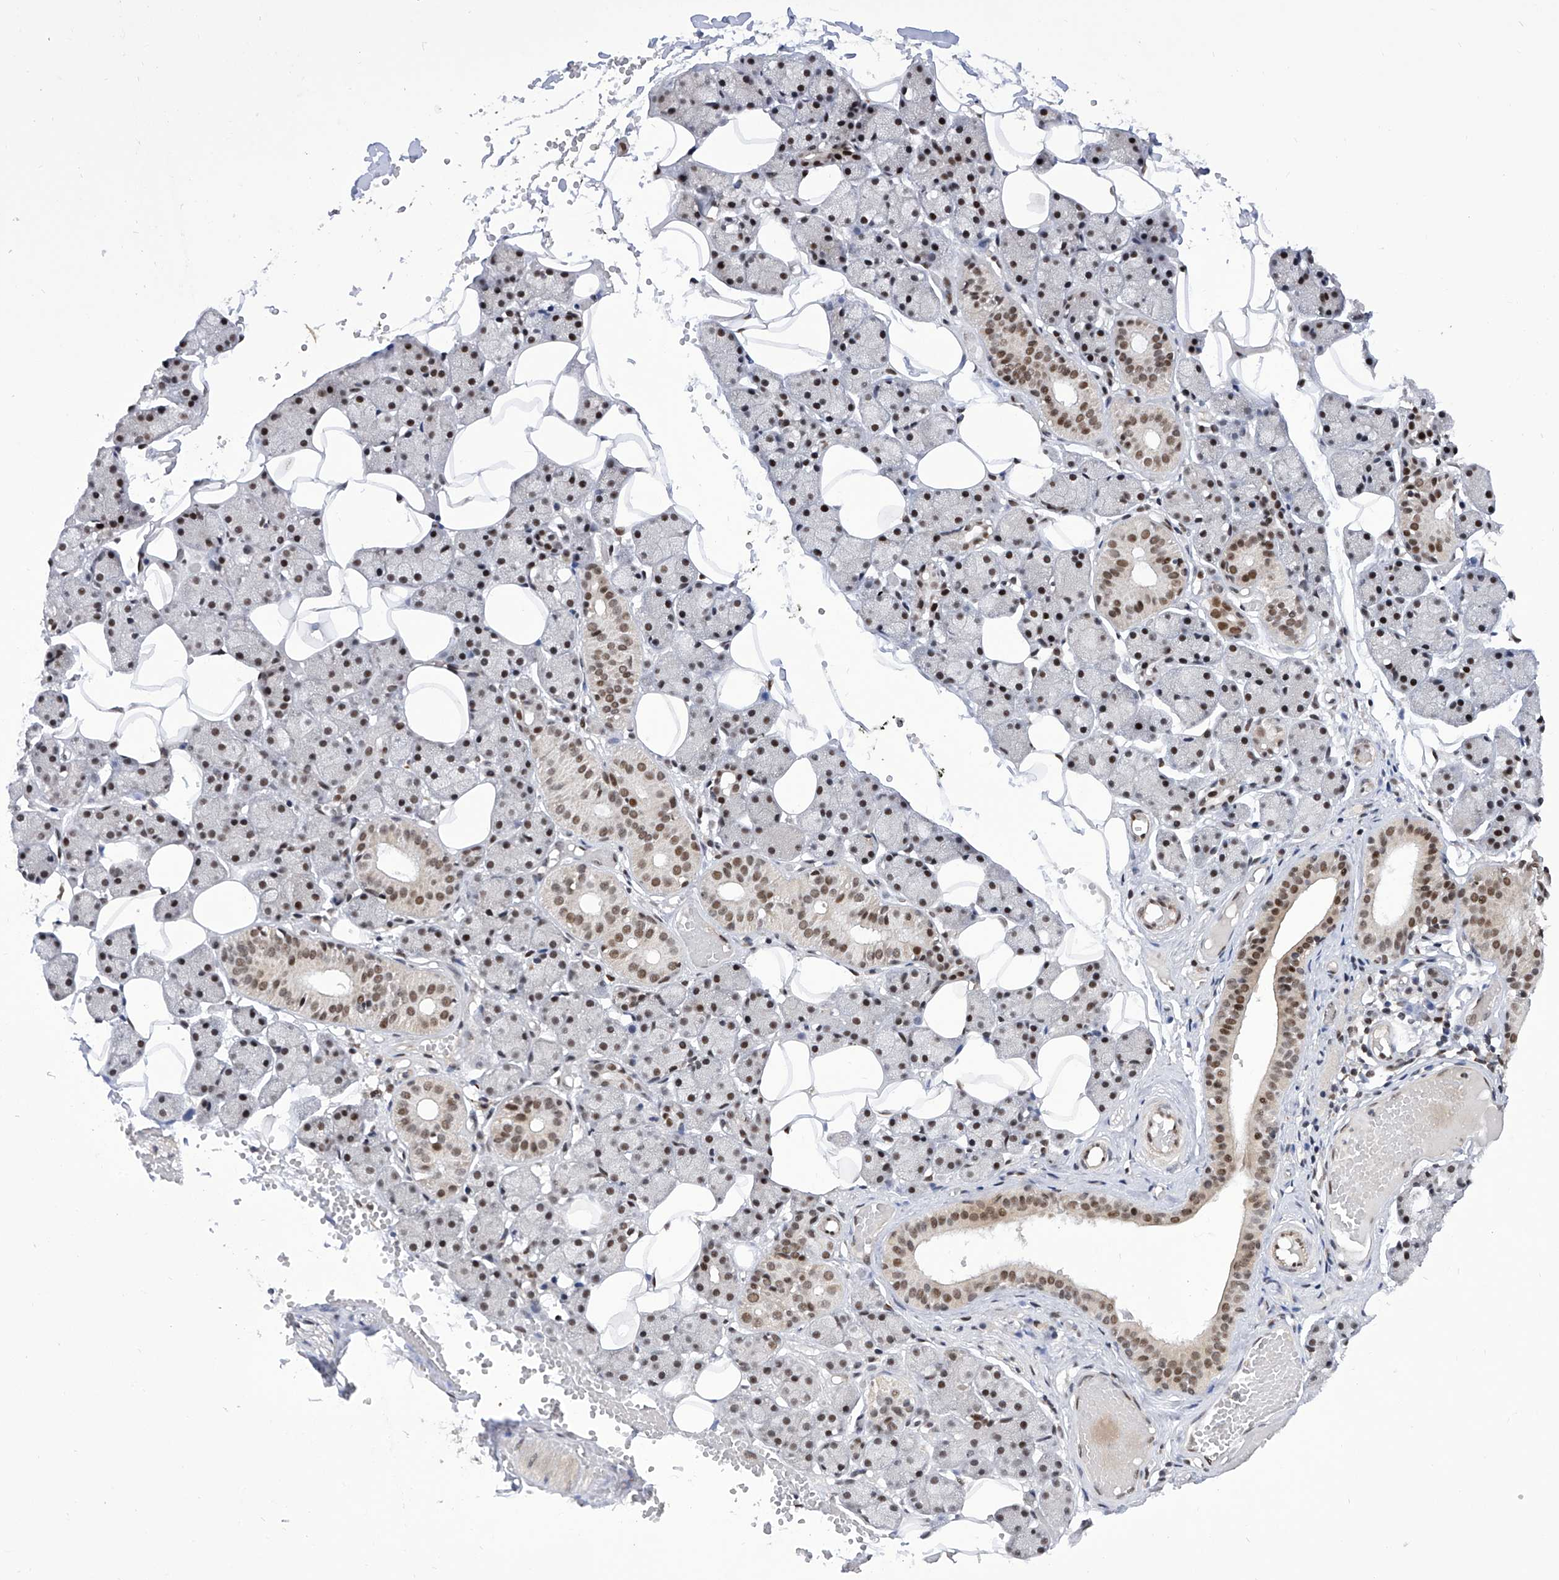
{"staining": {"intensity": "moderate", "quantity": "25%-75%", "location": "nuclear"}, "tissue": "salivary gland", "cell_type": "Glandular cells", "image_type": "normal", "snomed": [{"axis": "morphology", "description": "Normal tissue, NOS"}, {"axis": "topography", "description": "Salivary gland"}], "caption": "Human salivary gland stained with a brown dye demonstrates moderate nuclear positive positivity in about 25%-75% of glandular cells.", "gene": "RAD54L", "patient": {"sex": "female", "age": 33}}